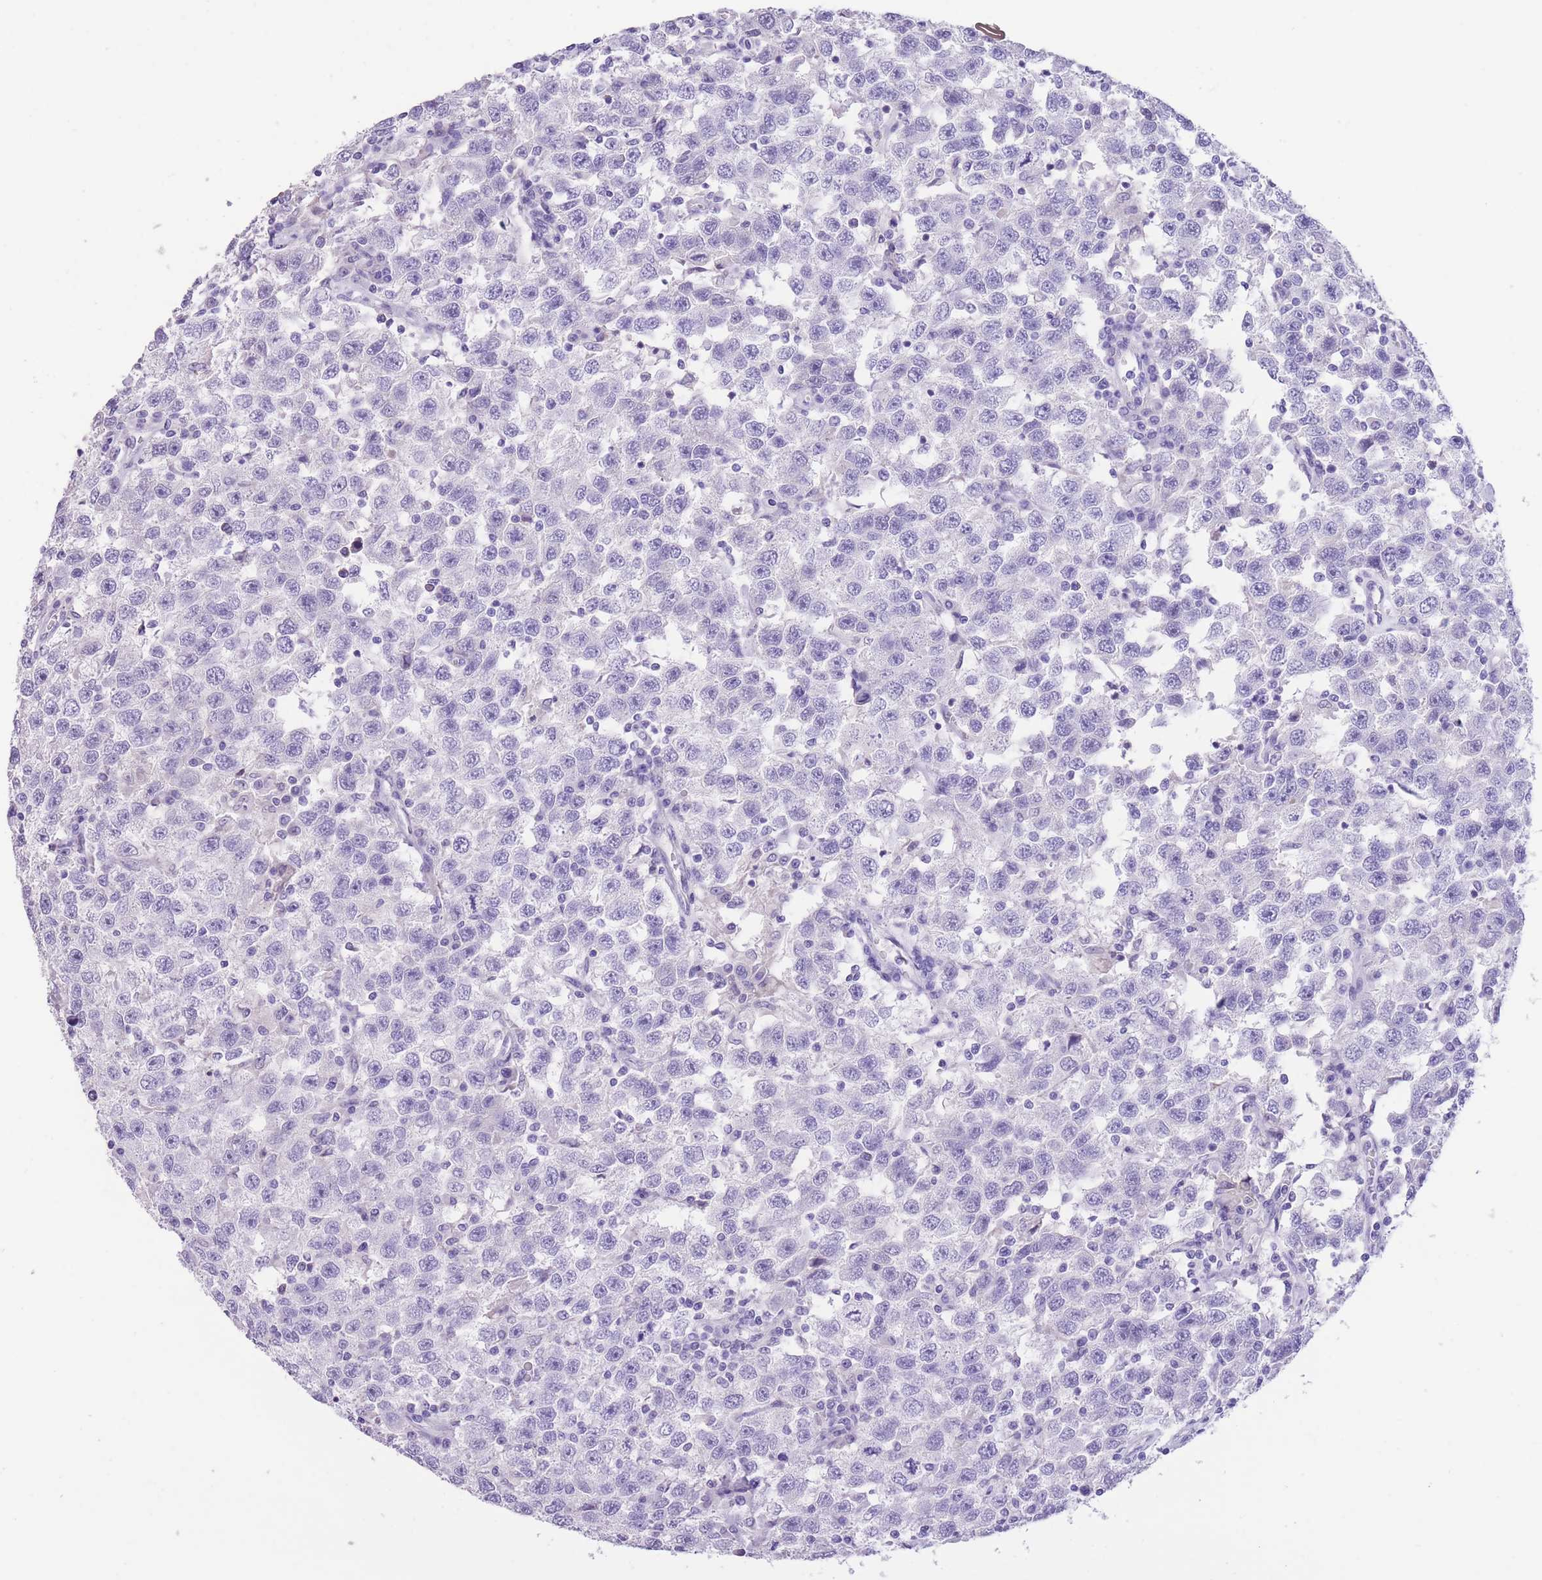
{"staining": {"intensity": "negative", "quantity": "none", "location": "none"}, "tissue": "testis cancer", "cell_type": "Tumor cells", "image_type": "cancer", "snomed": [{"axis": "morphology", "description": "Seminoma, NOS"}, {"axis": "topography", "description": "Testis"}], "caption": "Testis cancer (seminoma) was stained to show a protein in brown. There is no significant positivity in tumor cells.", "gene": "RAI2", "patient": {"sex": "male", "age": 41}}